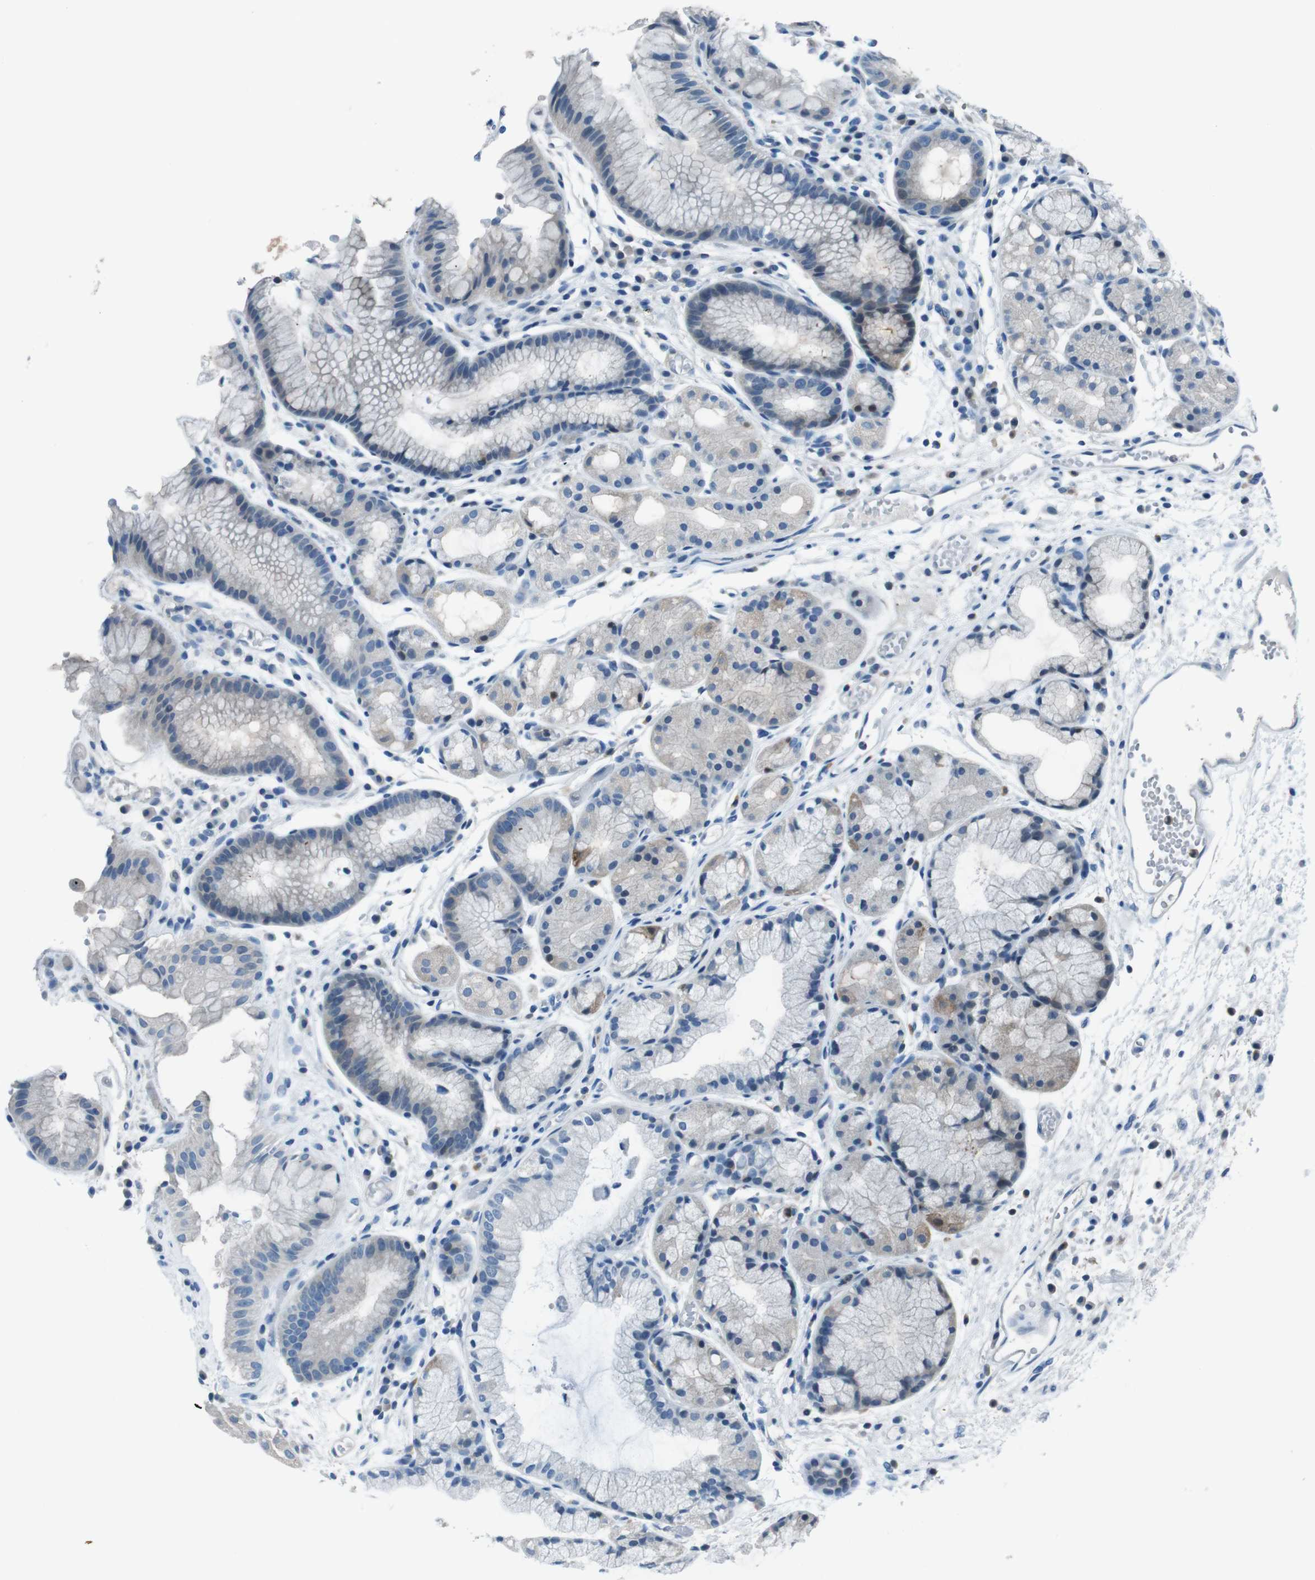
{"staining": {"intensity": "weak", "quantity": "<25%", "location": "cytoplasmic/membranous"}, "tissue": "stomach", "cell_type": "Glandular cells", "image_type": "normal", "snomed": [{"axis": "morphology", "description": "Normal tissue, NOS"}, {"axis": "topography", "description": "Stomach, upper"}], "caption": "DAB immunohistochemical staining of benign human stomach demonstrates no significant expression in glandular cells.", "gene": "NANOS2", "patient": {"sex": "male", "age": 72}}